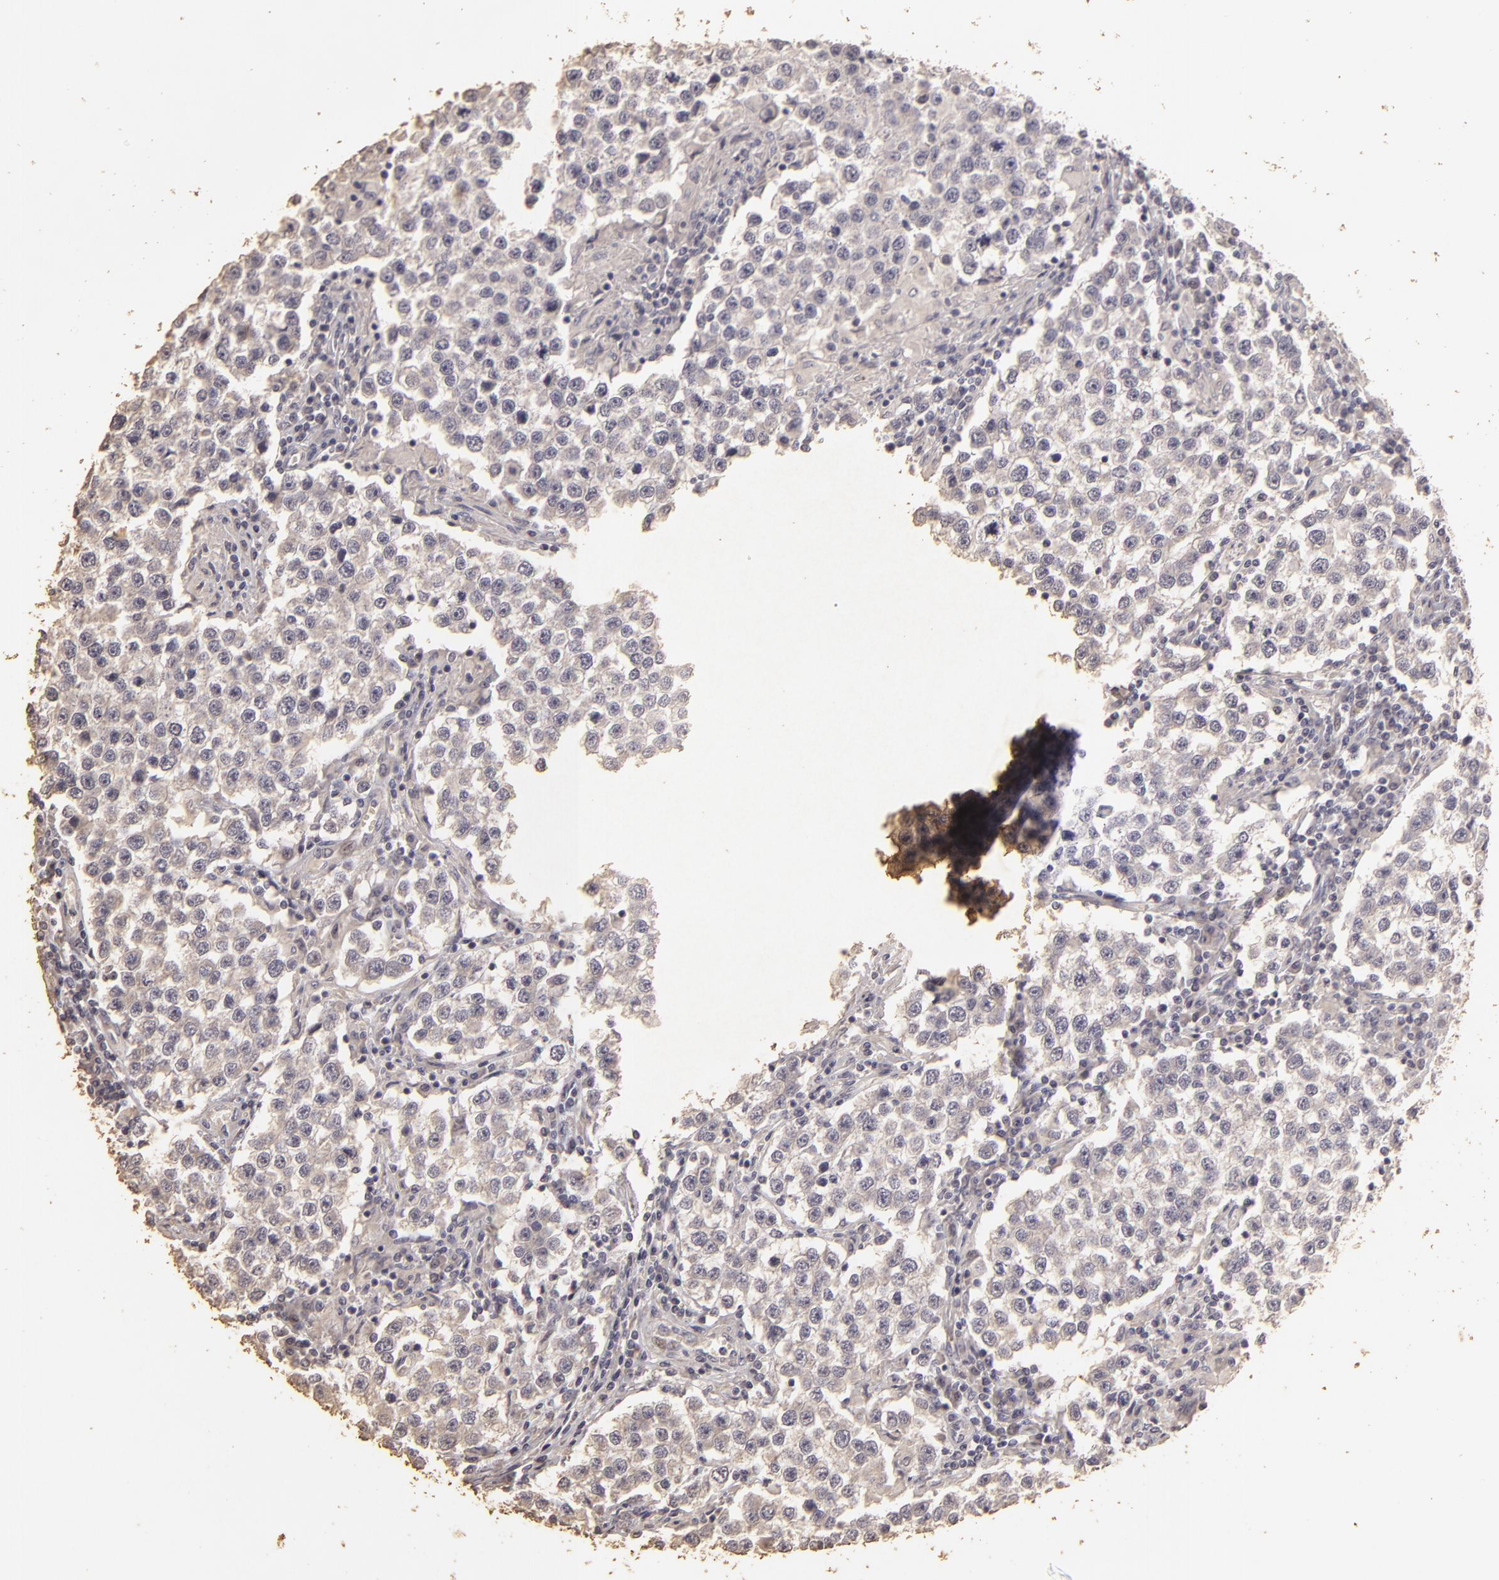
{"staining": {"intensity": "negative", "quantity": "none", "location": "none"}, "tissue": "testis cancer", "cell_type": "Tumor cells", "image_type": "cancer", "snomed": [{"axis": "morphology", "description": "Seminoma, NOS"}, {"axis": "topography", "description": "Testis"}], "caption": "Image shows no protein staining in tumor cells of testis seminoma tissue.", "gene": "BCL2L13", "patient": {"sex": "male", "age": 36}}